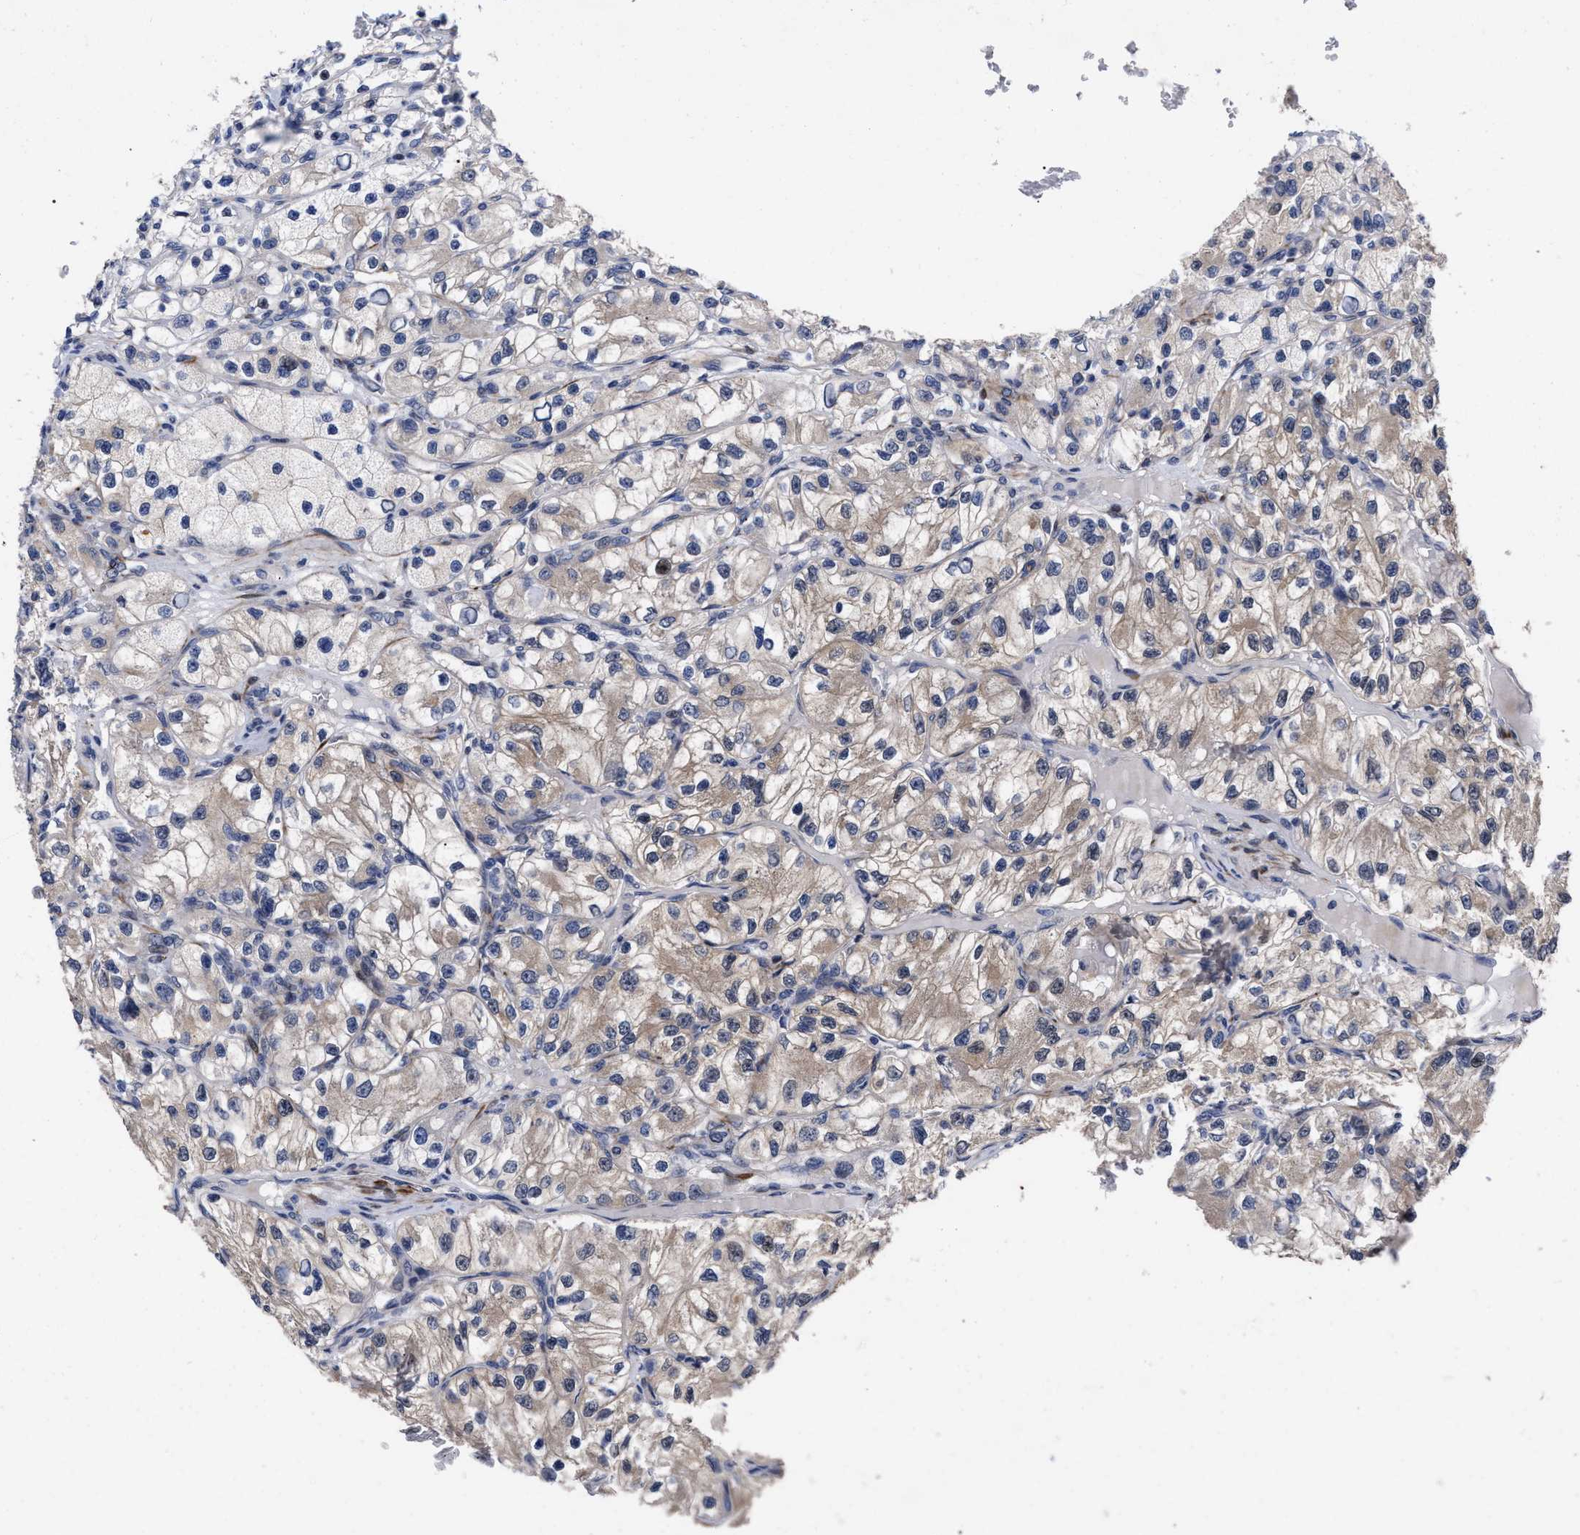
{"staining": {"intensity": "weak", "quantity": "25%-75%", "location": "cytoplasmic/membranous"}, "tissue": "renal cancer", "cell_type": "Tumor cells", "image_type": "cancer", "snomed": [{"axis": "morphology", "description": "Adenocarcinoma, NOS"}, {"axis": "topography", "description": "Kidney"}], "caption": "High-magnification brightfield microscopy of renal cancer stained with DAB (brown) and counterstained with hematoxylin (blue). tumor cells exhibit weak cytoplasmic/membranous expression is present in approximately25%-75% of cells.", "gene": "CCN5", "patient": {"sex": "female", "age": 57}}